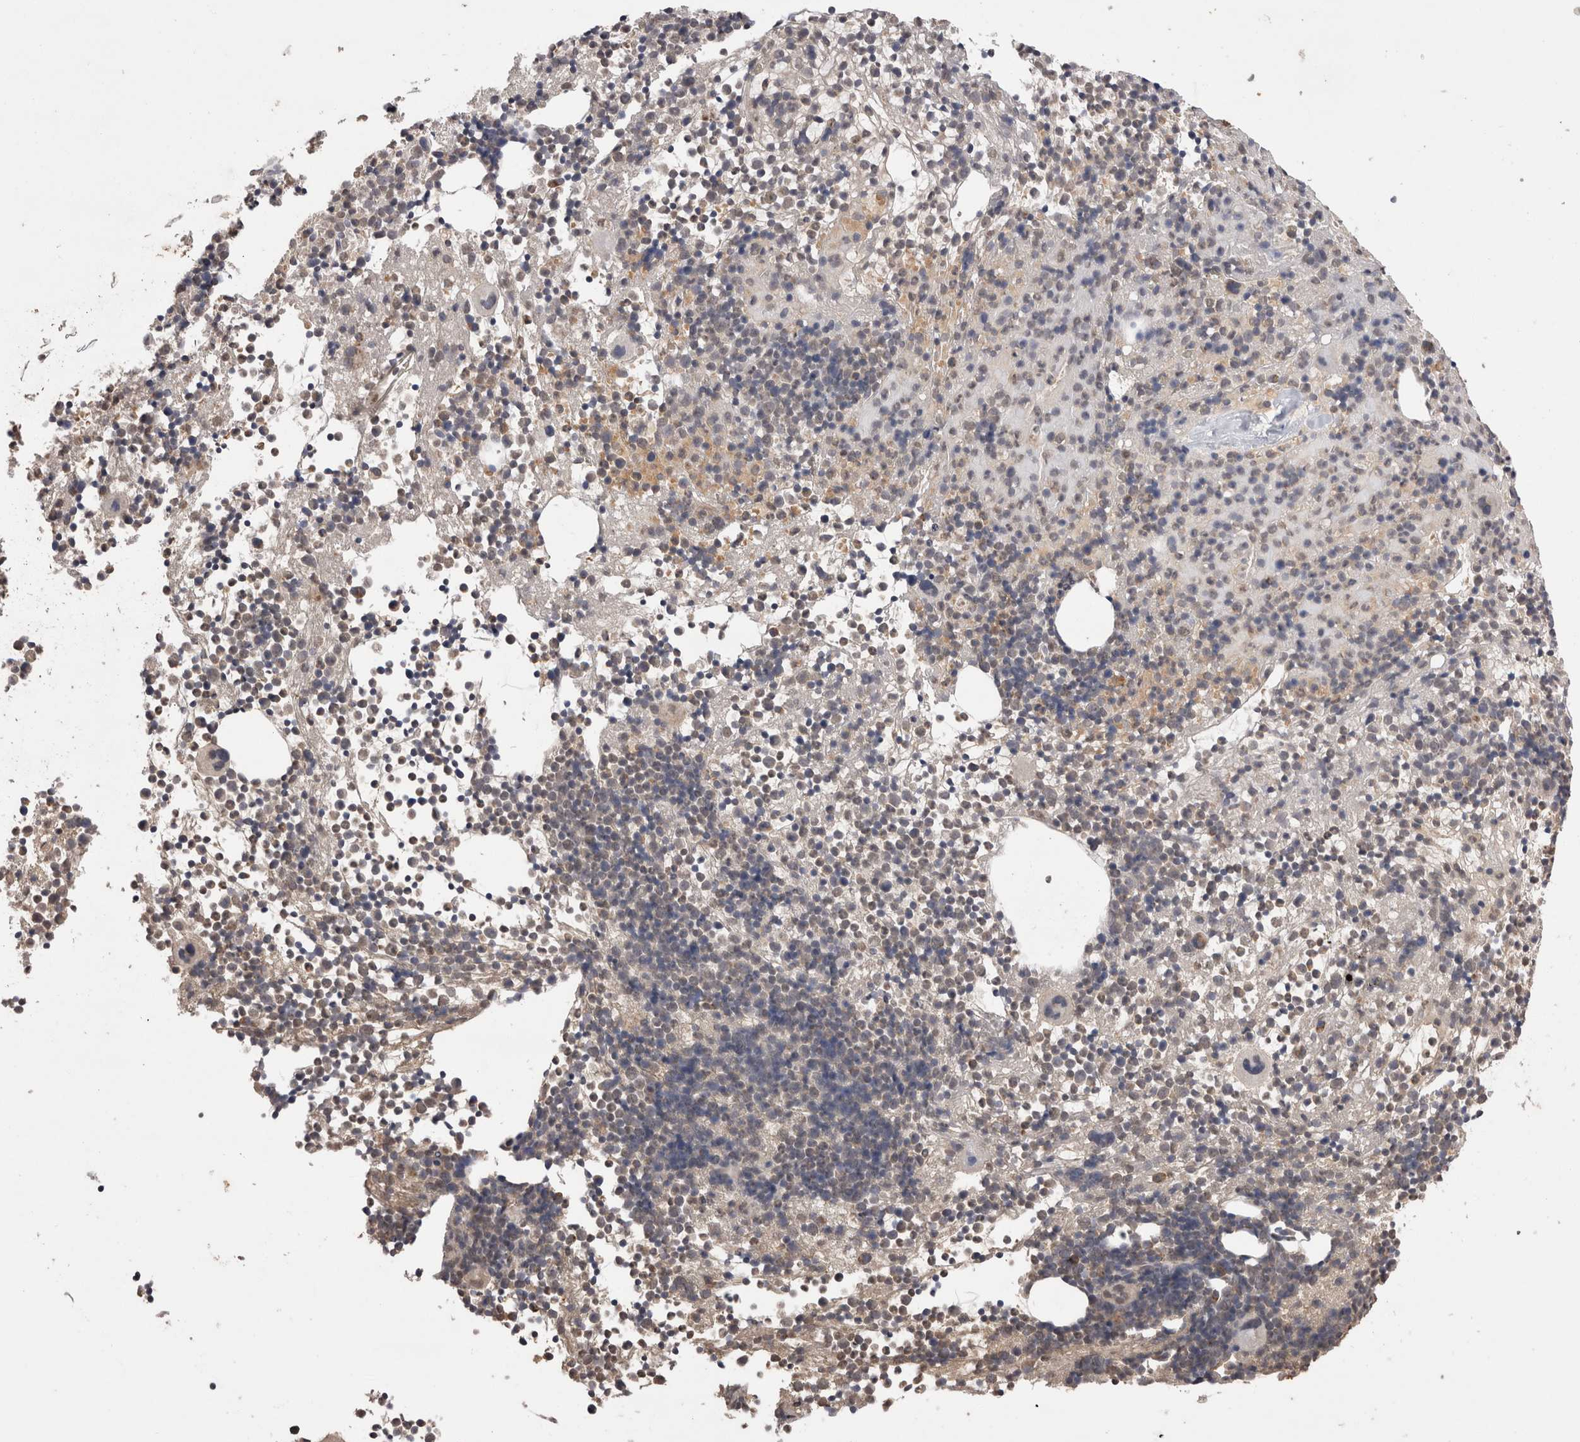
{"staining": {"intensity": "moderate", "quantity": "<25%", "location": "cytoplasmic/membranous,nuclear"}, "tissue": "bone marrow", "cell_type": "Hematopoietic cells", "image_type": "normal", "snomed": [{"axis": "morphology", "description": "Normal tissue, NOS"}, {"axis": "morphology", "description": "Inflammation, NOS"}, {"axis": "topography", "description": "Bone marrow"}], "caption": "The image reveals immunohistochemical staining of normal bone marrow. There is moderate cytoplasmic/membranous,nuclear expression is seen in approximately <25% of hematopoietic cells. (Brightfield microscopy of DAB IHC at high magnification).", "gene": "GRK5", "patient": {"sex": "male", "age": 1}}